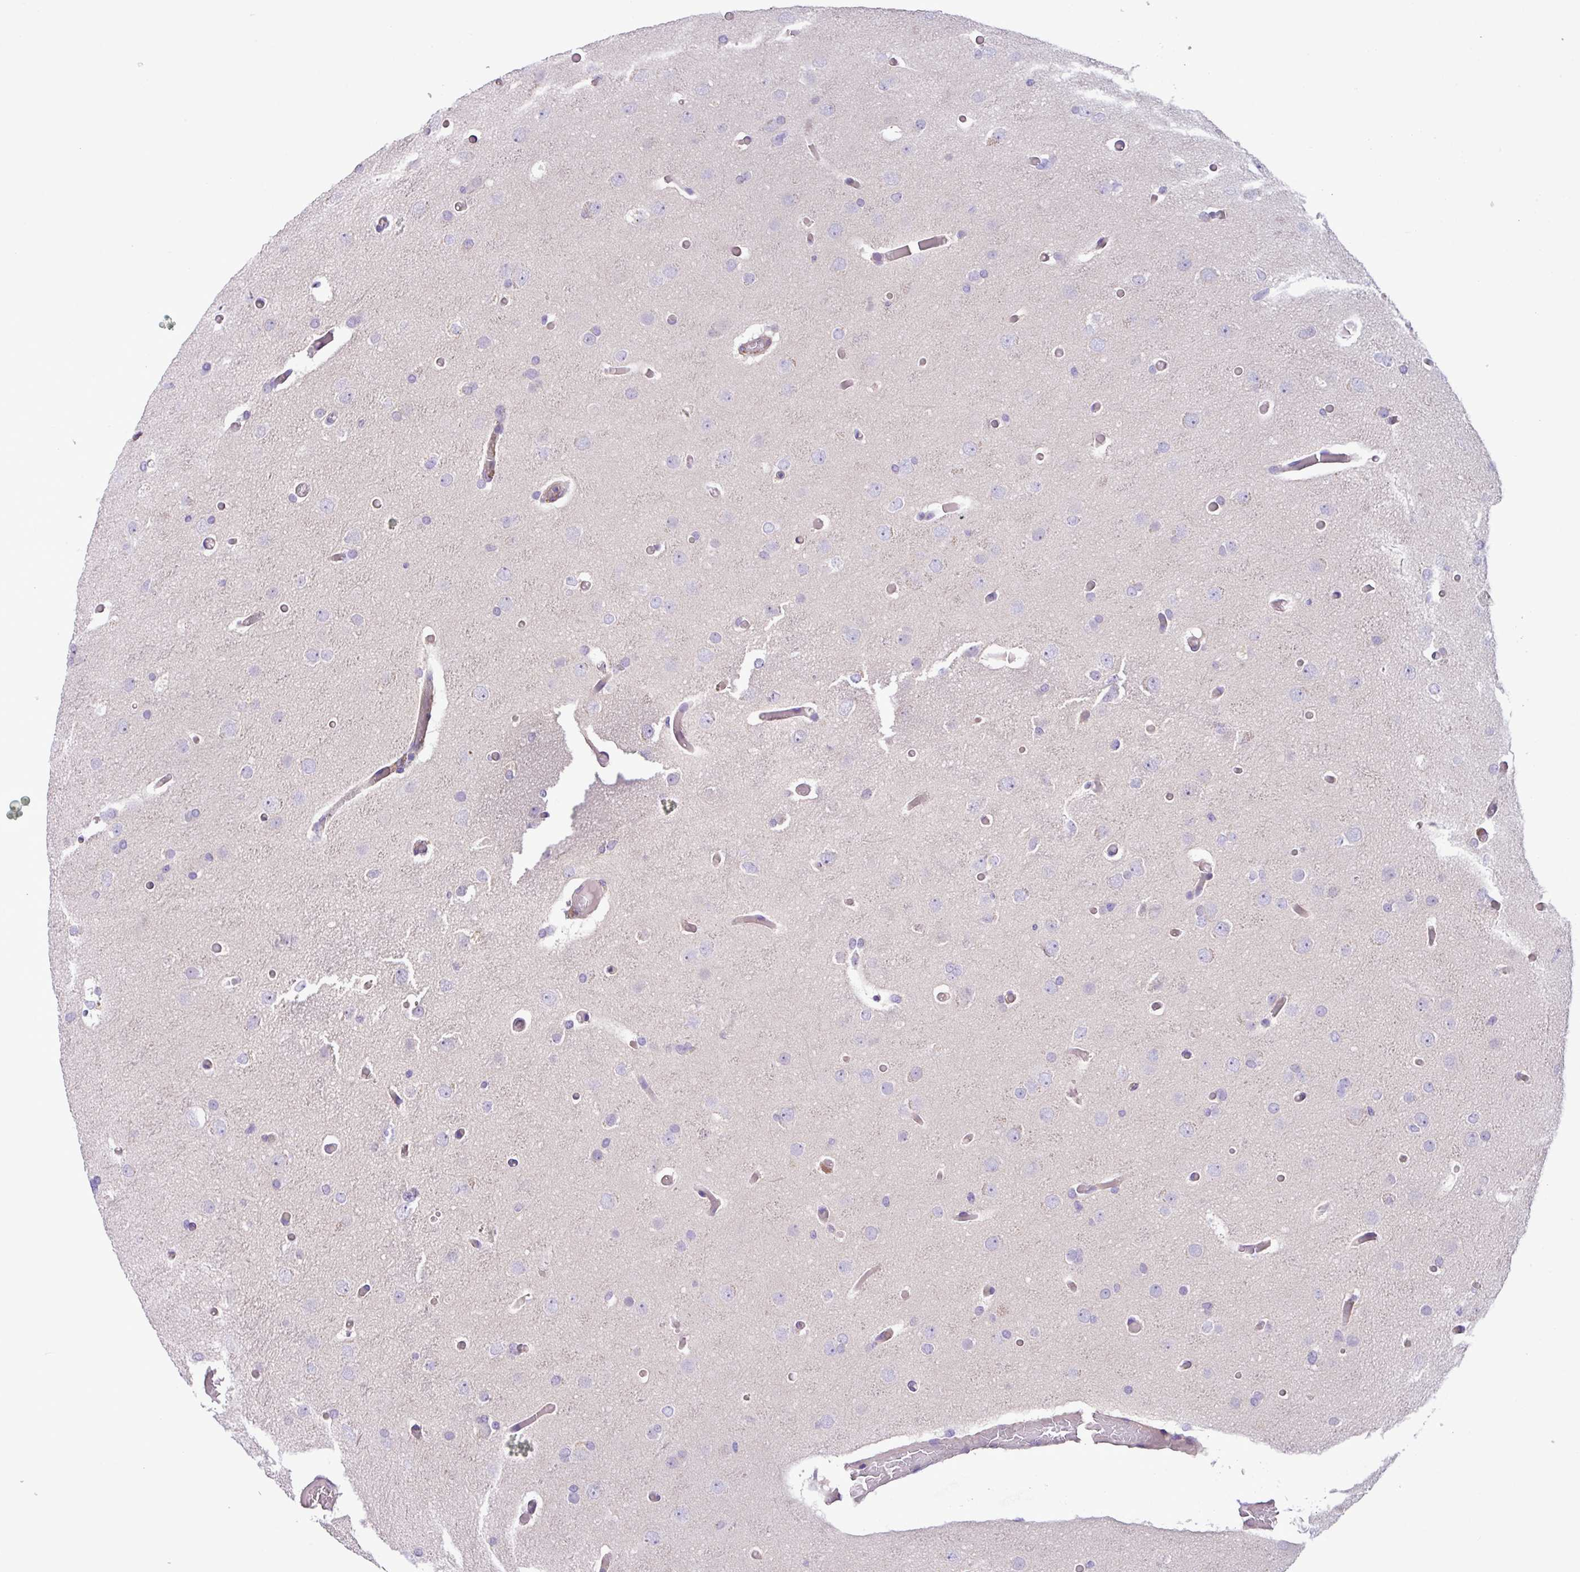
{"staining": {"intensity": "negative", "quantity": "none", "location": "none"}, "tissue": "glioma", "cell_type": "Tumor cells", "image_type": "cancer", "snomed": [{"axis": "morphology", "description": "Glioma, malignant, High grade"}, {"axis": "topography", "description": "Cerebral cortex"}], "caption": "Immunohistochemistry photomicrograph of neoplastic tissue: human glioma stained with DAB reveals no significant protein staining in tumor cells.", "gene": "MRM2", "patient": {"sex": "female", "age": 36}}